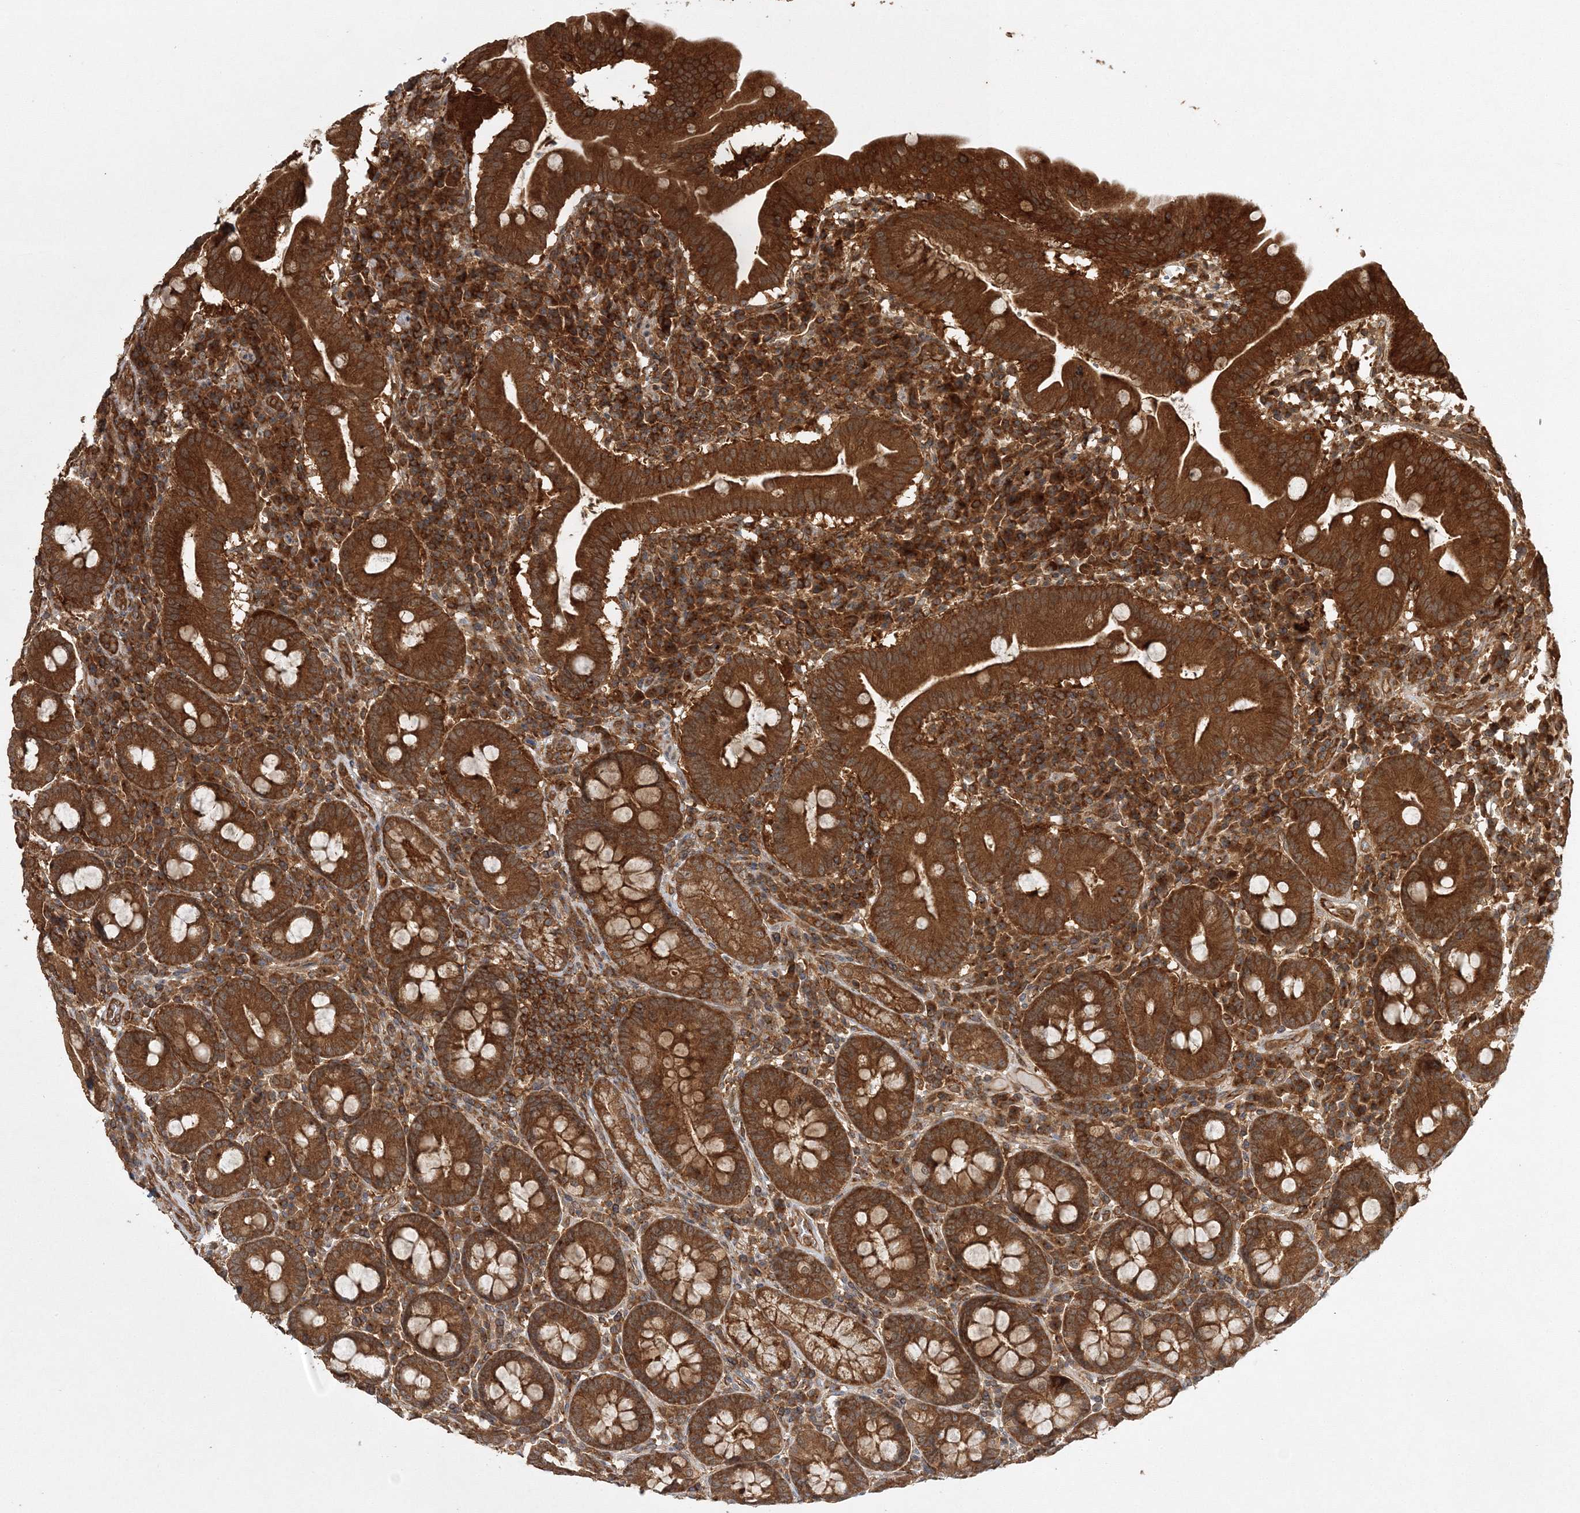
{"staining": {"intensity": "strong", "quantity": ">75%", "location": "cytoplasmic/membranous"}, "tissue": "duodenum", "cell_type": "Glandular cells", "image_type": "normal", "snomed": [{"axis": "morphology", "description": "Normal tissue, NOS"}, {"axis": "topography", "description": "Duodenum"}], "caption": "Protein expression analysis of benign human duodenum reveals strong cytoplasmic/membranous staining in approximately >75% of glandular cells. The staining was performed using DAB (3,3'-diaminobenzidine), with brown indicating positive protein expression. Nuclei are stained blue with hematoxylin.", "gene": "WDR37", "patient": {"sex": "male", "age": 50}}